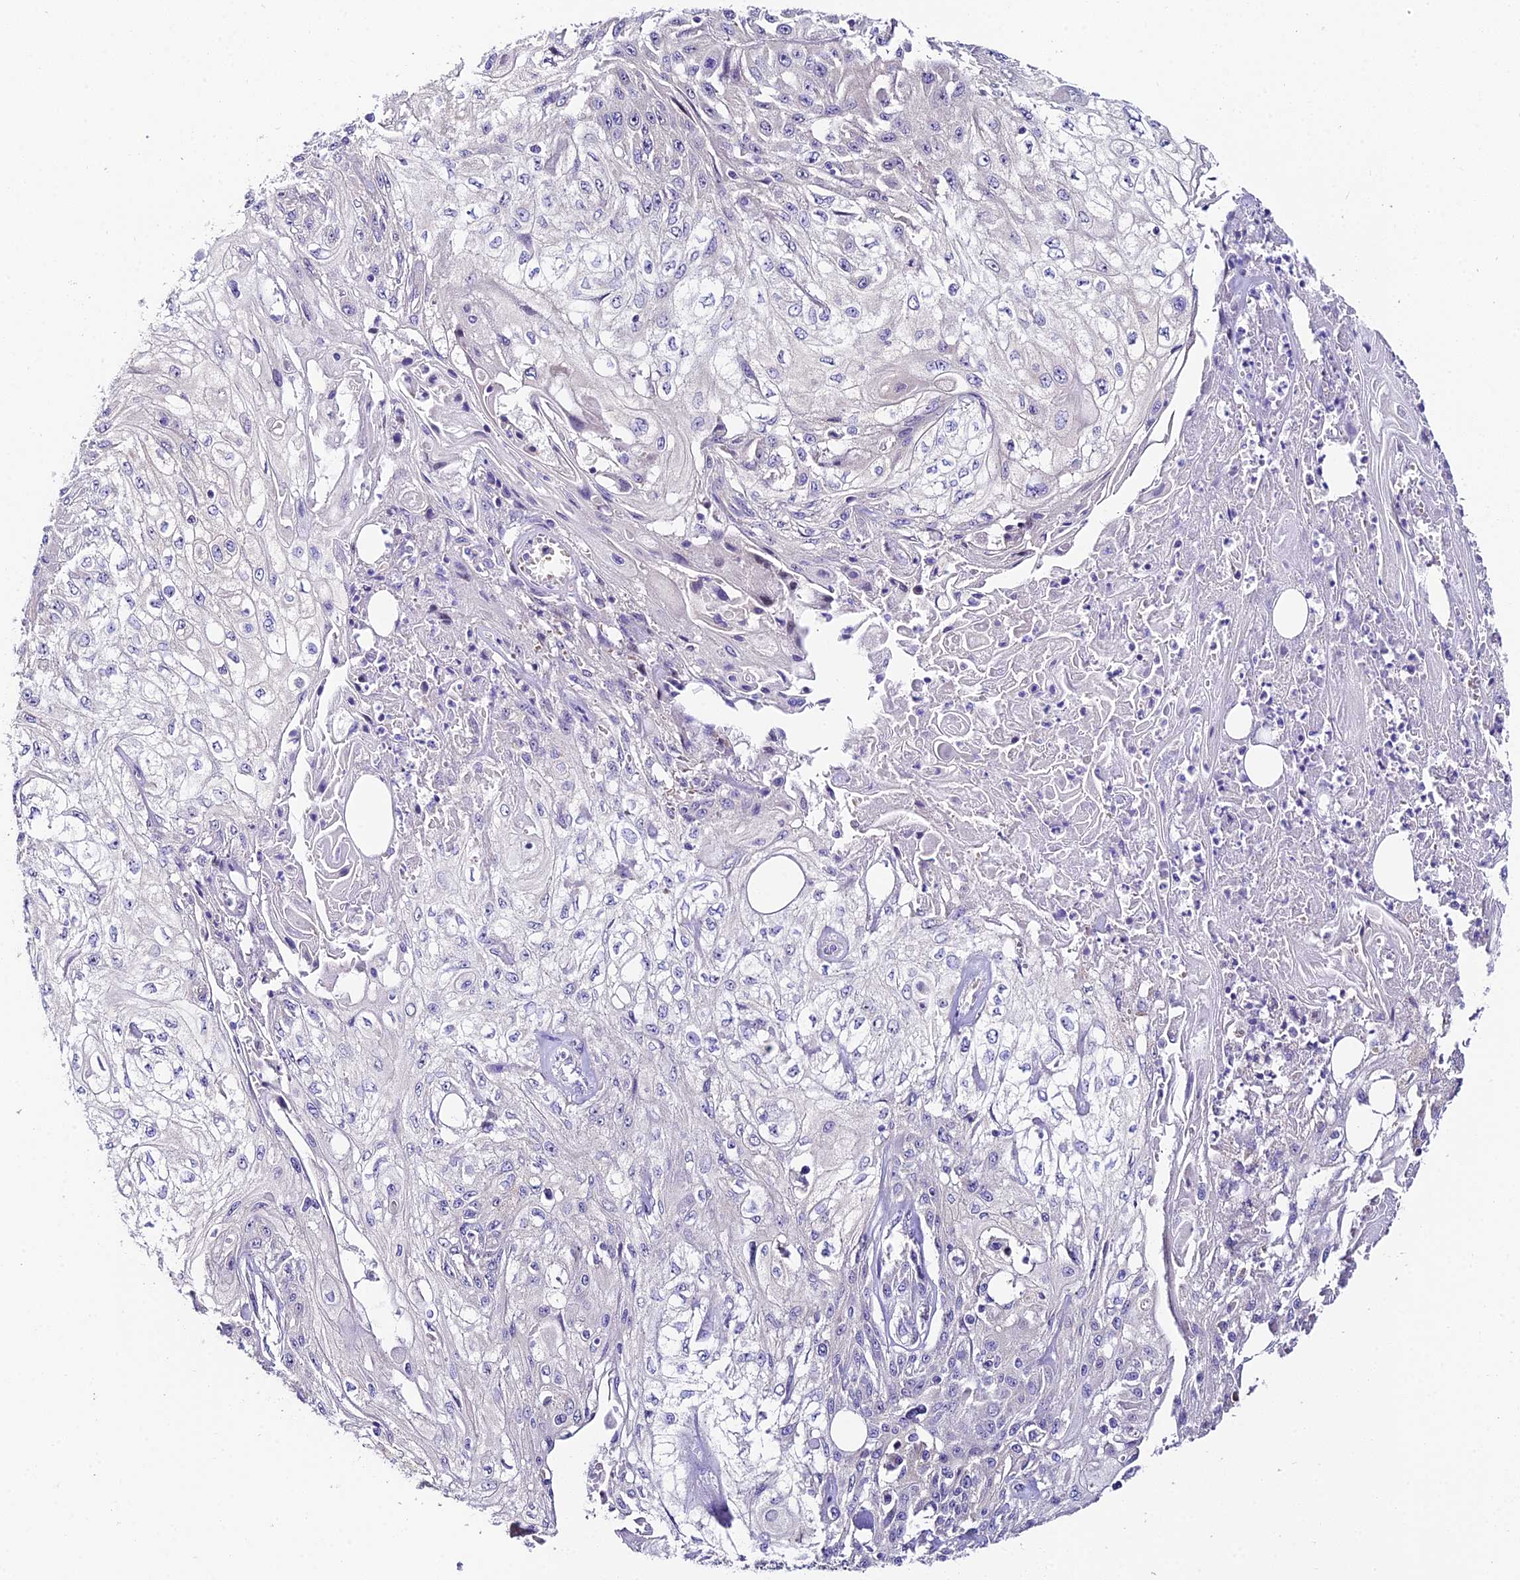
{"staining": {"intensity": "negative", "quantity": "none", "location": "none"}, "tissue": "skin cancer", "cell_type": "Tumor cells", "image_type": "cancer", "snomed": [{"axis": "morphology", "description": "Squamous cell carcinoma, NOS"}, {"axis": "morphology", "description": "Squamous cell carcinoma, metastatic, NOS"}, {"axis": "topography", "description": "Skin"}, {"axis": "topography", "description": "Lymph node"}], "caption": "Tumor cells show no significant expression in skin metastatic squamous cell carcinoma.", "gene": "DUSP29", "patient": {"sex": "male", "age": 75}}